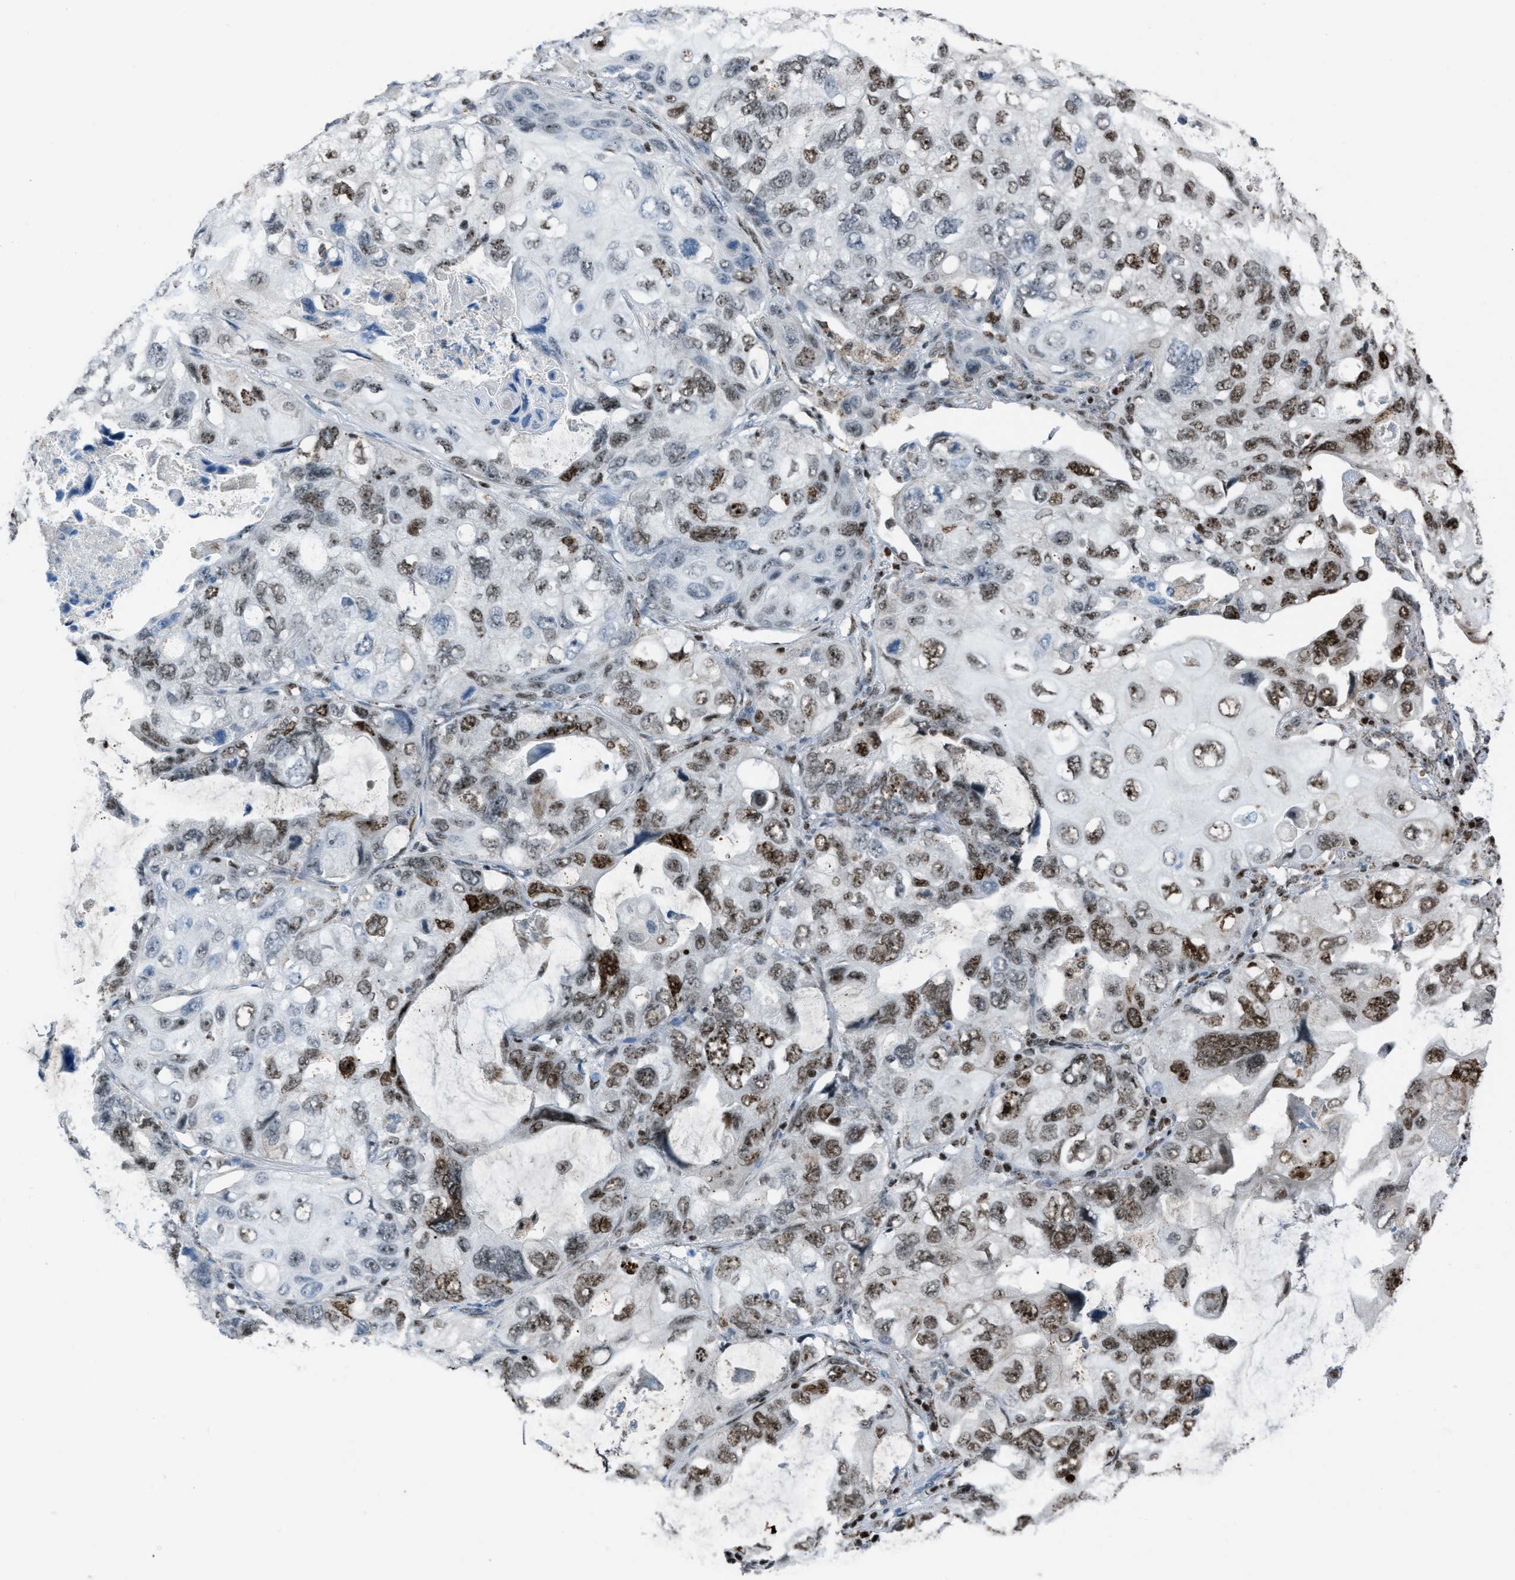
{"staining": {"intensity": "strong", "quantity": "25%-75%", "location": "nuclear"}, "tissue": "lung cancer", "cell_type": "Tumor cells", "image_type": "cancer", "snomed": [{"axis": "morphology", "description": "Squamous cell carcinoma, NOS"}, {"axis": "topography", "description": "Lung"}], "caption": "This histopathology image reveals immunohistochemistry staining of human lung cancer (squamous cell carcinoma), with high strong nuclear expression in approximately 25%-75% of tumor cells.", "gene": "SLFN5", "patient": {"sex": "female", "age": 73}}